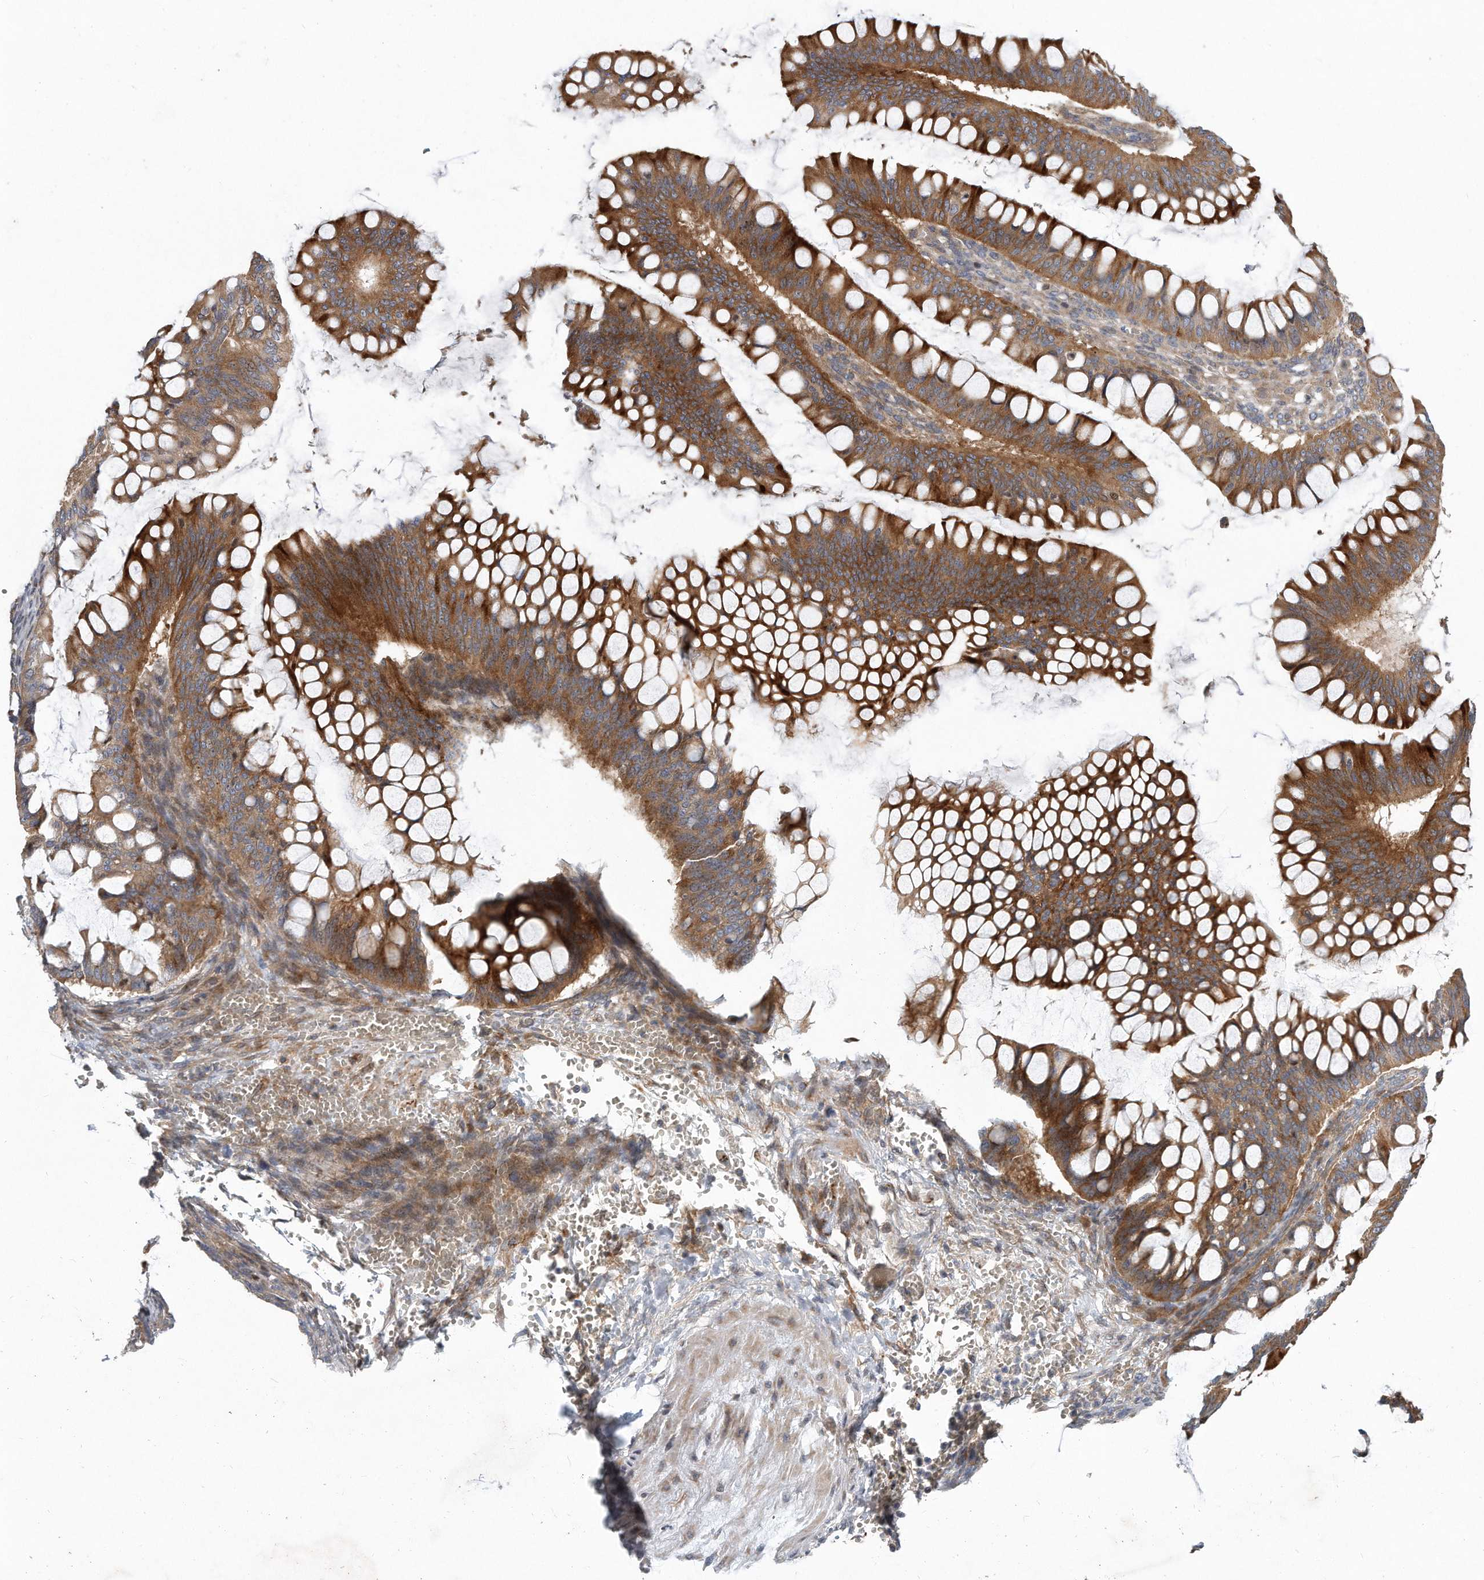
{"staining": {"intensity": "moderate", "quantity": ">75%", "location": "cytoplasmic/membranous"}, "tissue": "ovarian cancer", "cell_type": "Tumor cells", "image_type": "cancer", "snomed": [{"axis": "morphology", "description": "Cystadenocarcinoma, mucinous, NOS"}, {"axis": "topography", "description": "Ovary"}], "caption": "Protein staining of ovarian mucinous cystadenocarcinoma tissue displays moderate cytoplasmic/membranous staining in approximately >75% of tumor cells.", "gene": "PCDH8", "patient": {"sex": "female", "age": 73}}